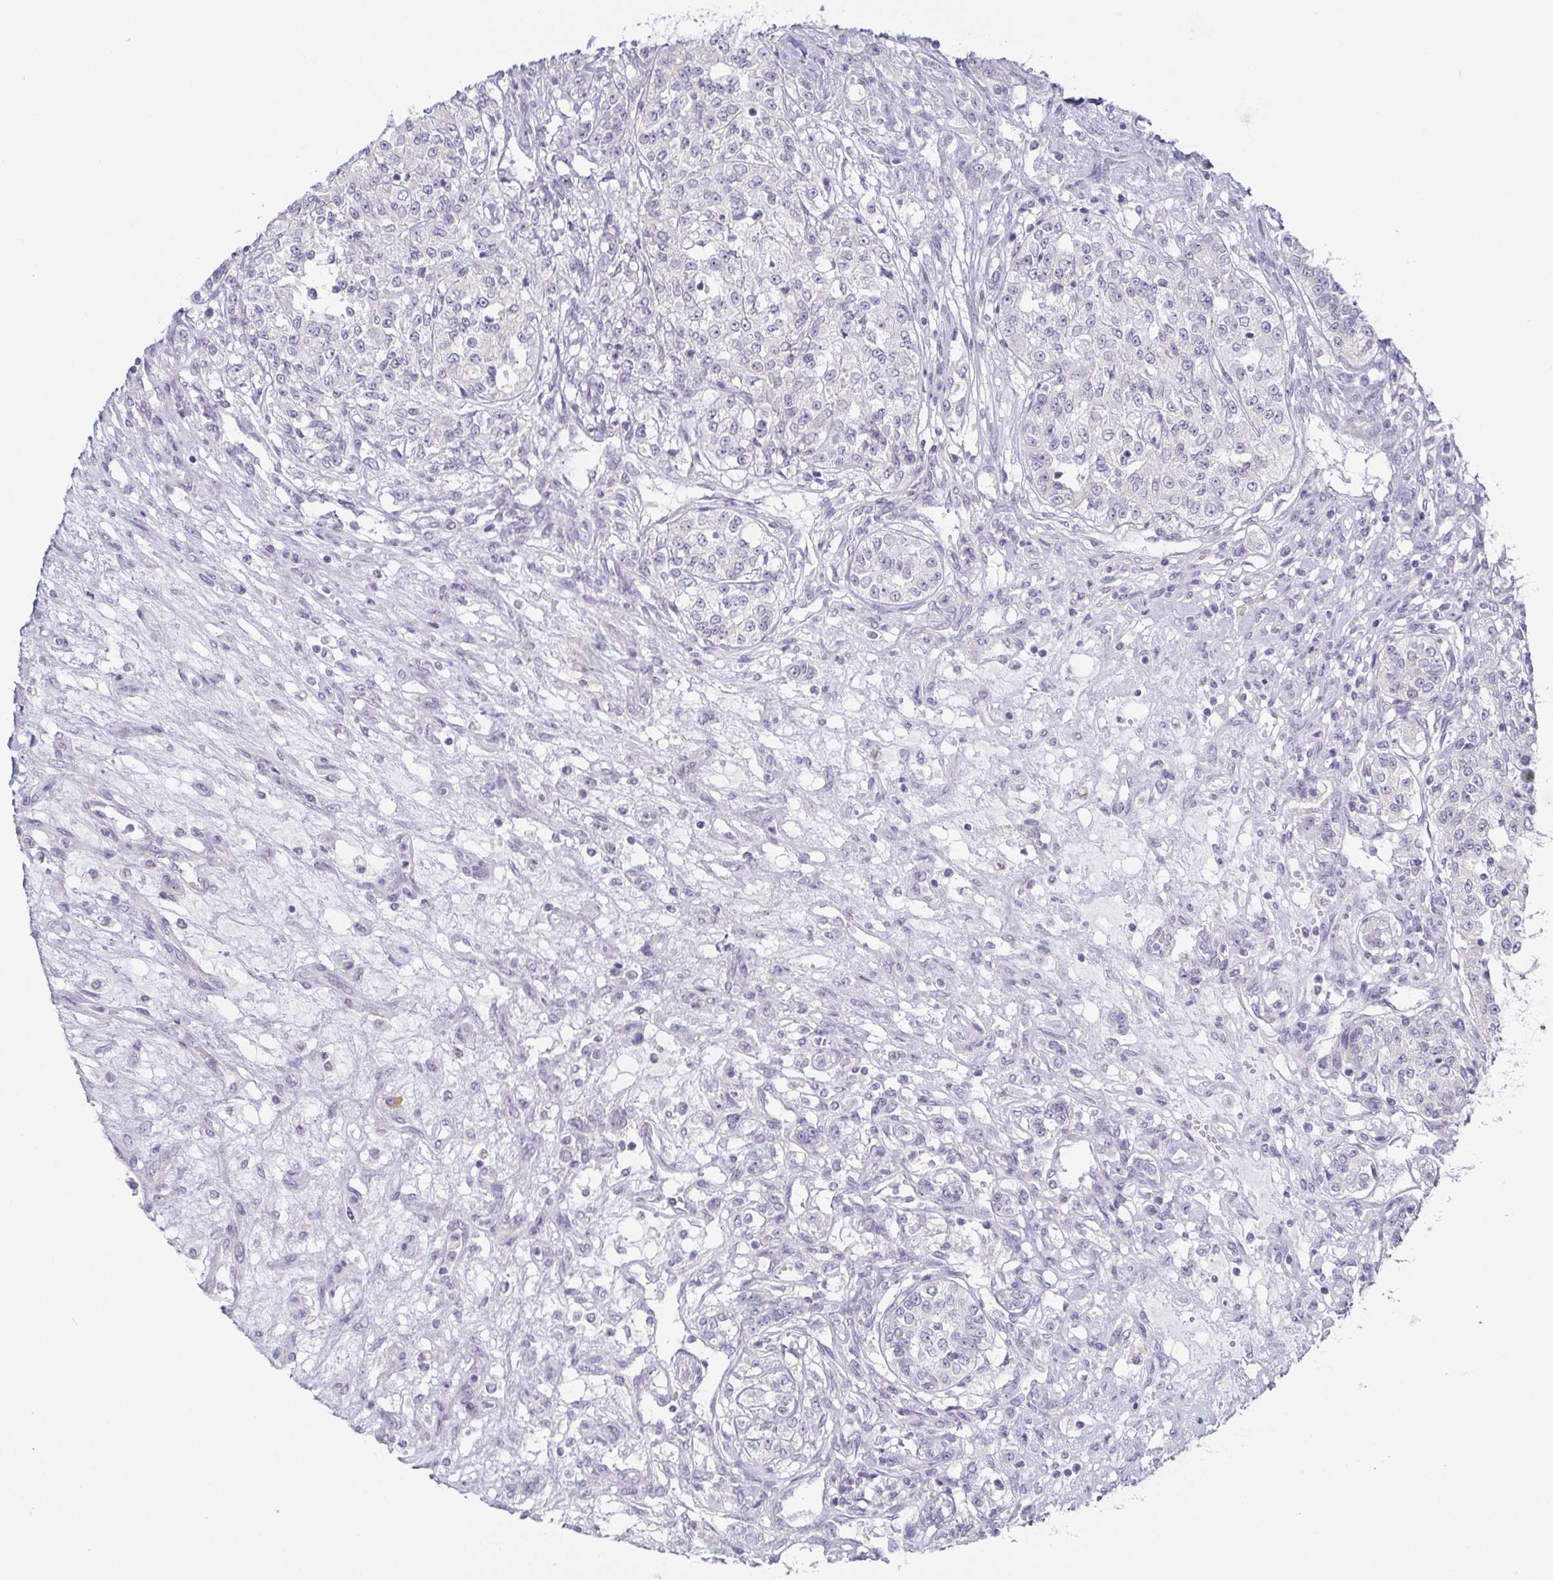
{"staining": {"intensity": "negative", "quantity": "none", "location": "none"}, "tissue": "renal cancer", "cell_type": "Tumor cells", "image_type": "cancer", "snomed": [{"axis": "morphology", "description": "Adenocarcinoma, NOS"}, {"axis": "topography", "description": "Kidney"}], "caption": "An image of renal adenocarcinoma stained for a protein displays no brown staining in tumor cells.", "gene": "PRR27", "patient": {"sex": "female", "age": 63}}